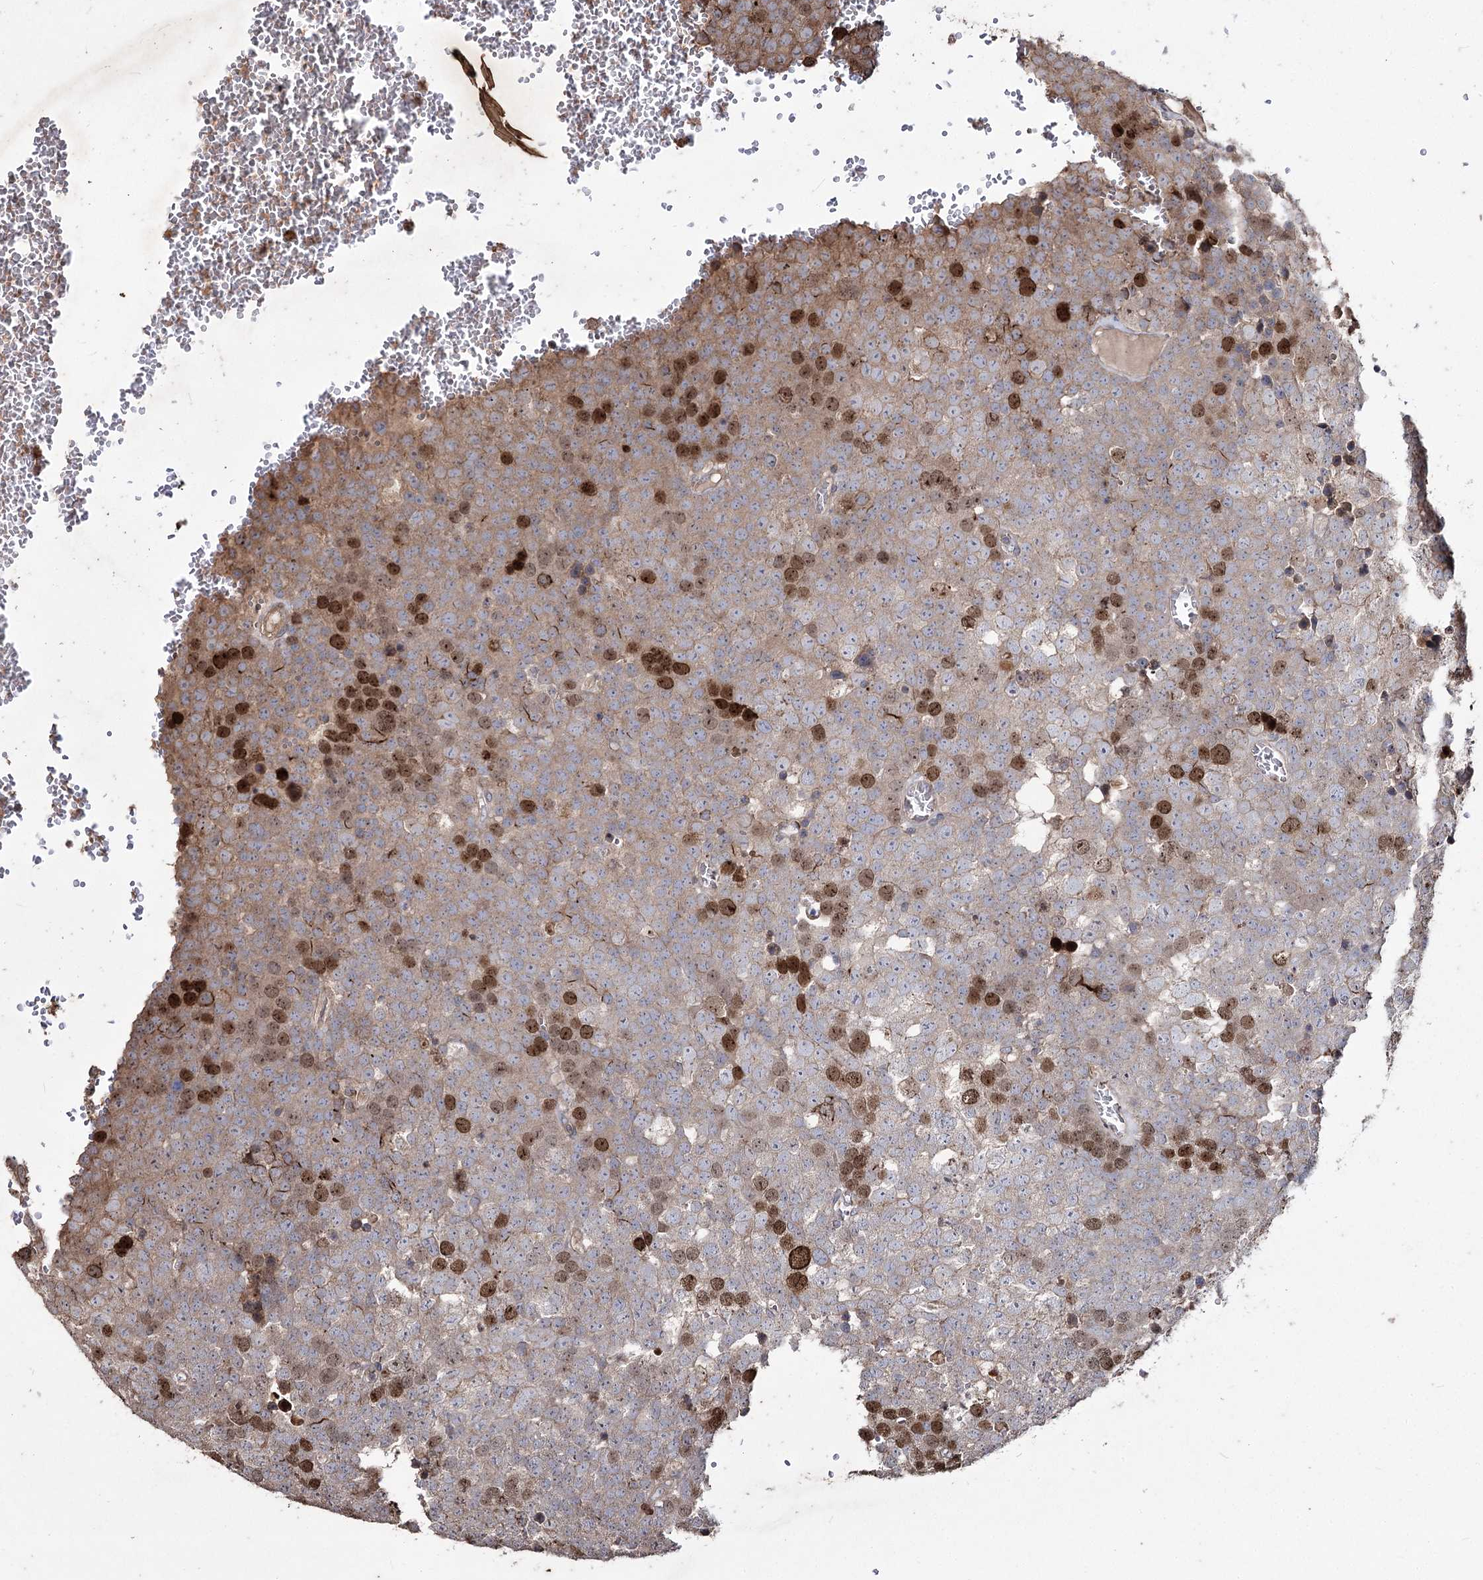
{"staining": {"intensity": "strong", "quantity": "<25%", "location": "cytoplasmic/membranous,nuclear"}, "tissue": "testis cancer", "cell_type": "Tumor cells", "image_type": "cancer", "snomed": [{"axis": "morphology", "description": "Seminoma, NOS"}, {"axis": "topography", "description": "Testis"}], "caption": "Seminoma (testis) stained with a protein marker shows strong staining in tumor cells.", "gene": "PRC1", "patient": {"sex": "male", "age": 71}}